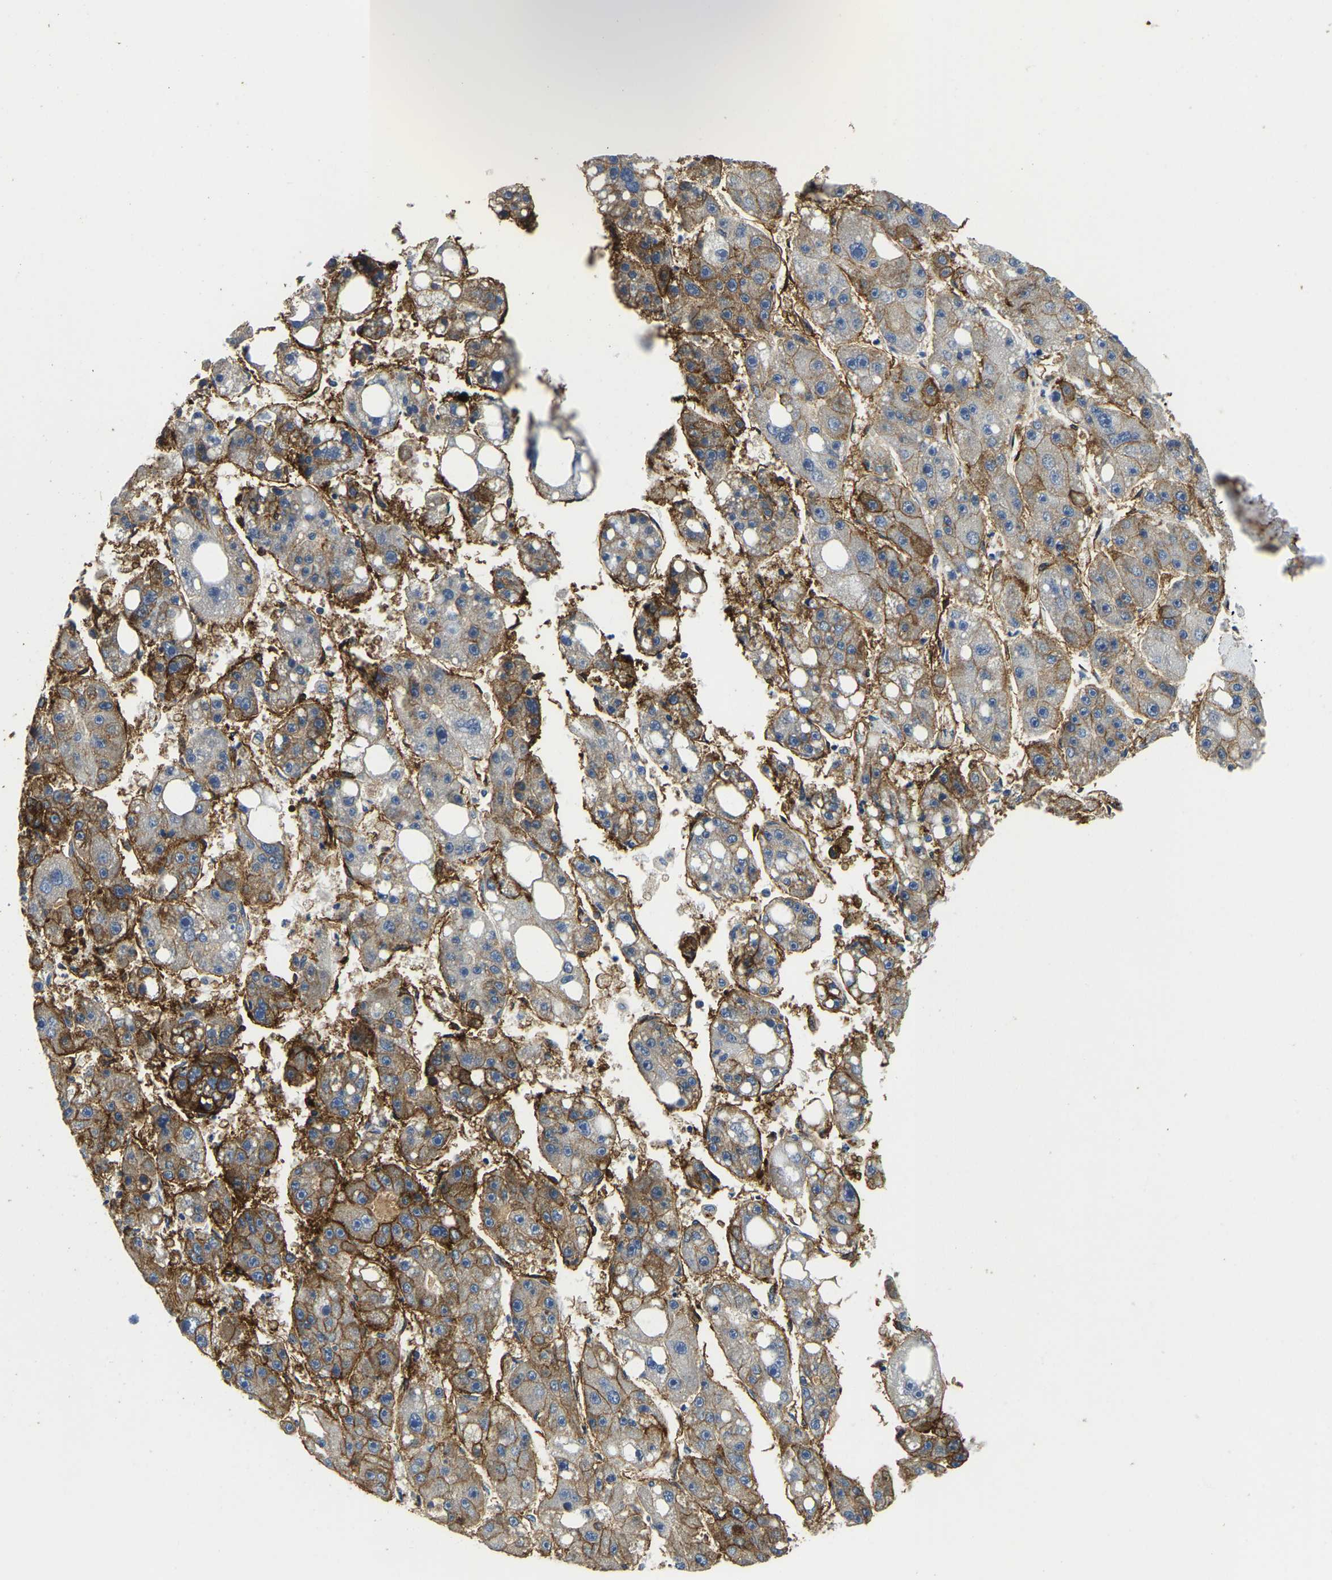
{"staining": {"intensity": "moderate", "quantity": ">75%", "location": "cytoplasmic/membranous"}, "tissue": "liver cancer", "cell_type": "Tumor cells", "image_type": "cancer", "snomed": [{"axis": "morphology", "description": "Carcinoma, Hepatocellular, NOS"}, {"axis": "topography", "description": "Liver"}], "caption": "Protein staining exhibits moderate cytoplasmic/membranous staining in approximately >75% of tumor cells in hepatocellular carcinoma (liver).", "gene": "ITGA2", "patient": {"sex": "female", "age": 61}}